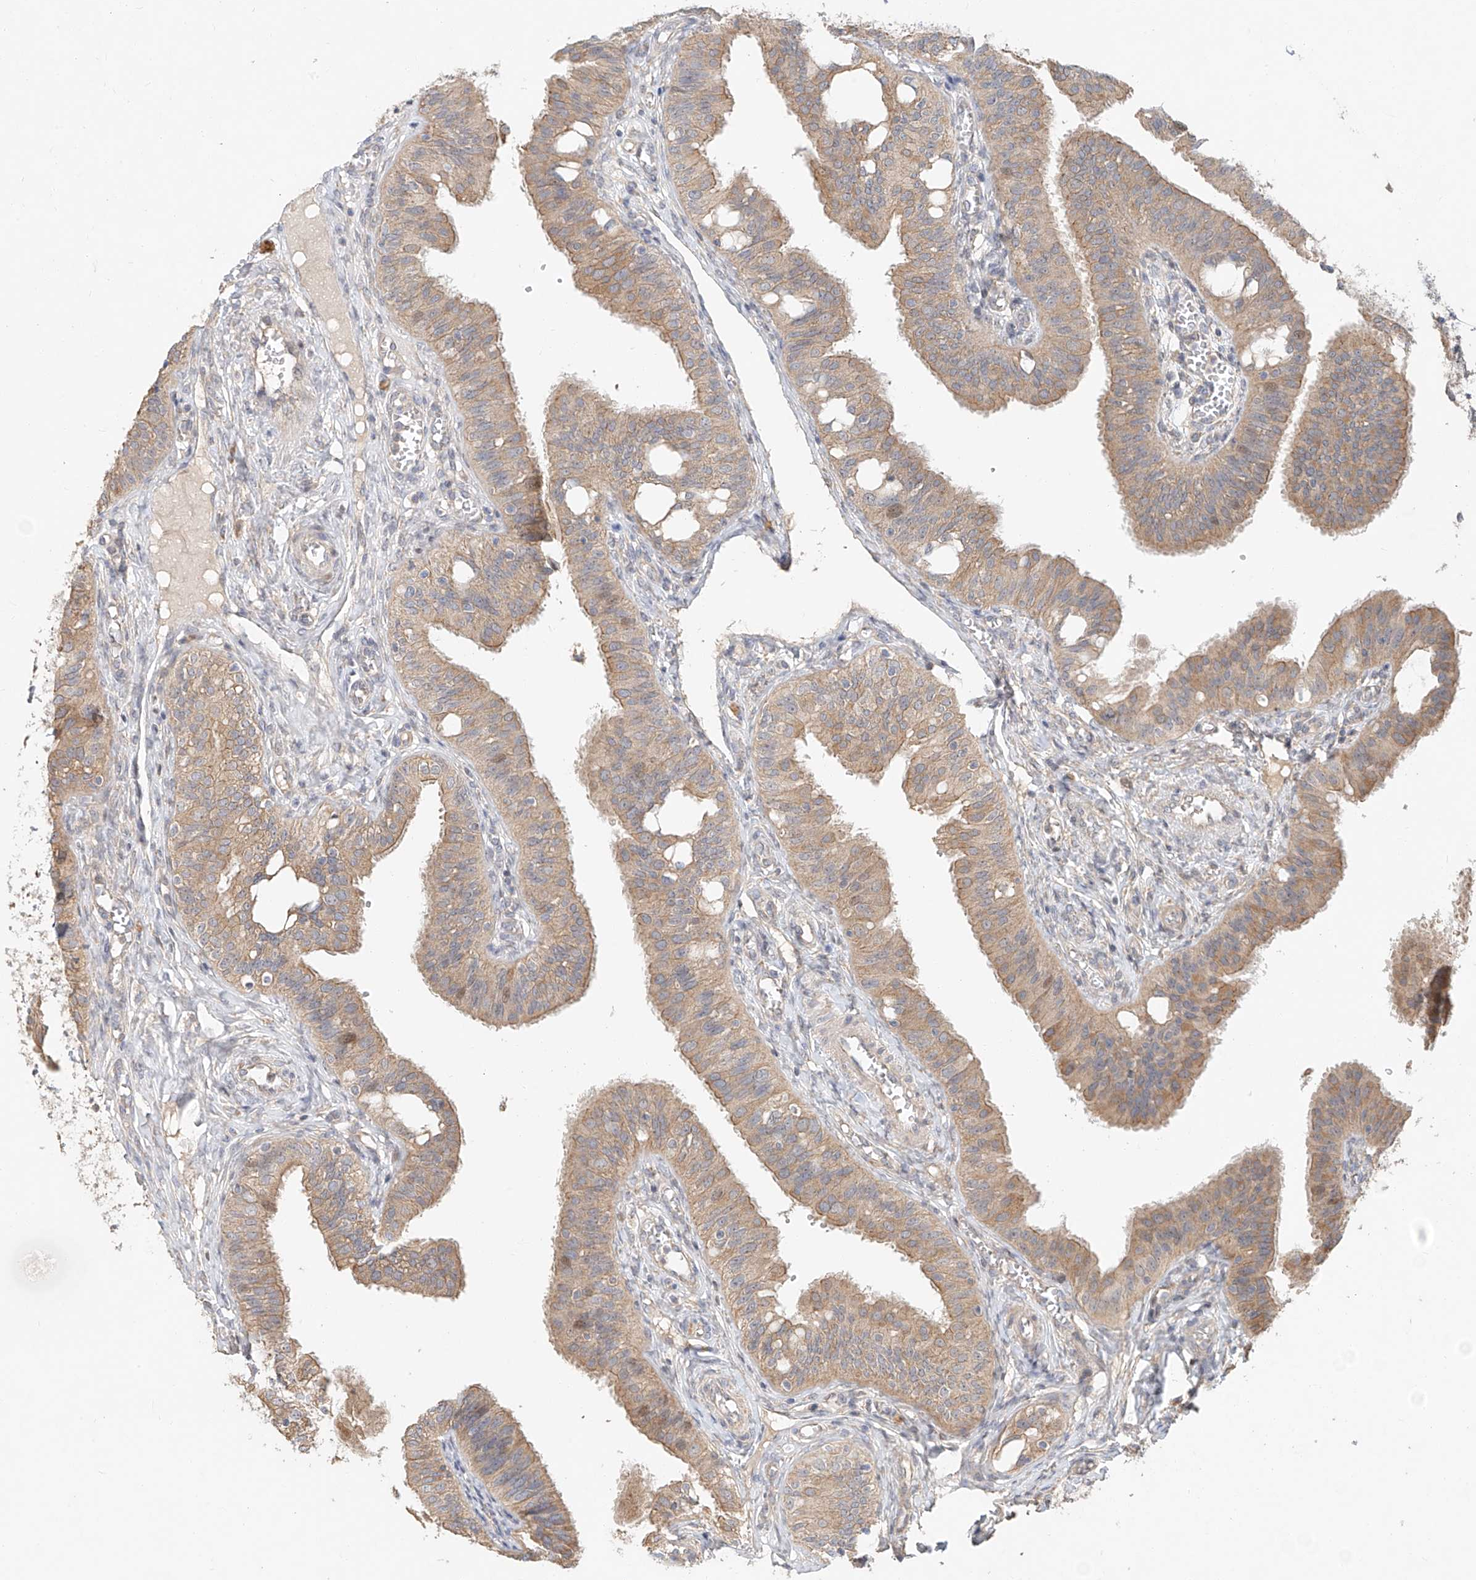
{"staining": {"intensity": "moderate", "quantity": ">75%", "location": "cytoplasmic/membranous"}, "tissue": "fallopian tube", "cell_type": "Glandular cells", "image_type": "normal", "snomed": [{"axis": "morphology", "description": "Normal tissue, NOS"}, {"axis": "topography", "description": "Fallopian tube"}, {"axis": "topography", "description": "Ovary"}], "caption": "Protein staining by IHC displays moderate cytoplasmic/membranous expression in about >75% of glandular cells in unremarkable fallopian tube. The staining is performed using DAB brown chromogen to label protein expression. The nuclei are counter-stained blue using hematoxylin.", "gene": "TMEM61", "patient": {"sex": "female", "age": 42}}